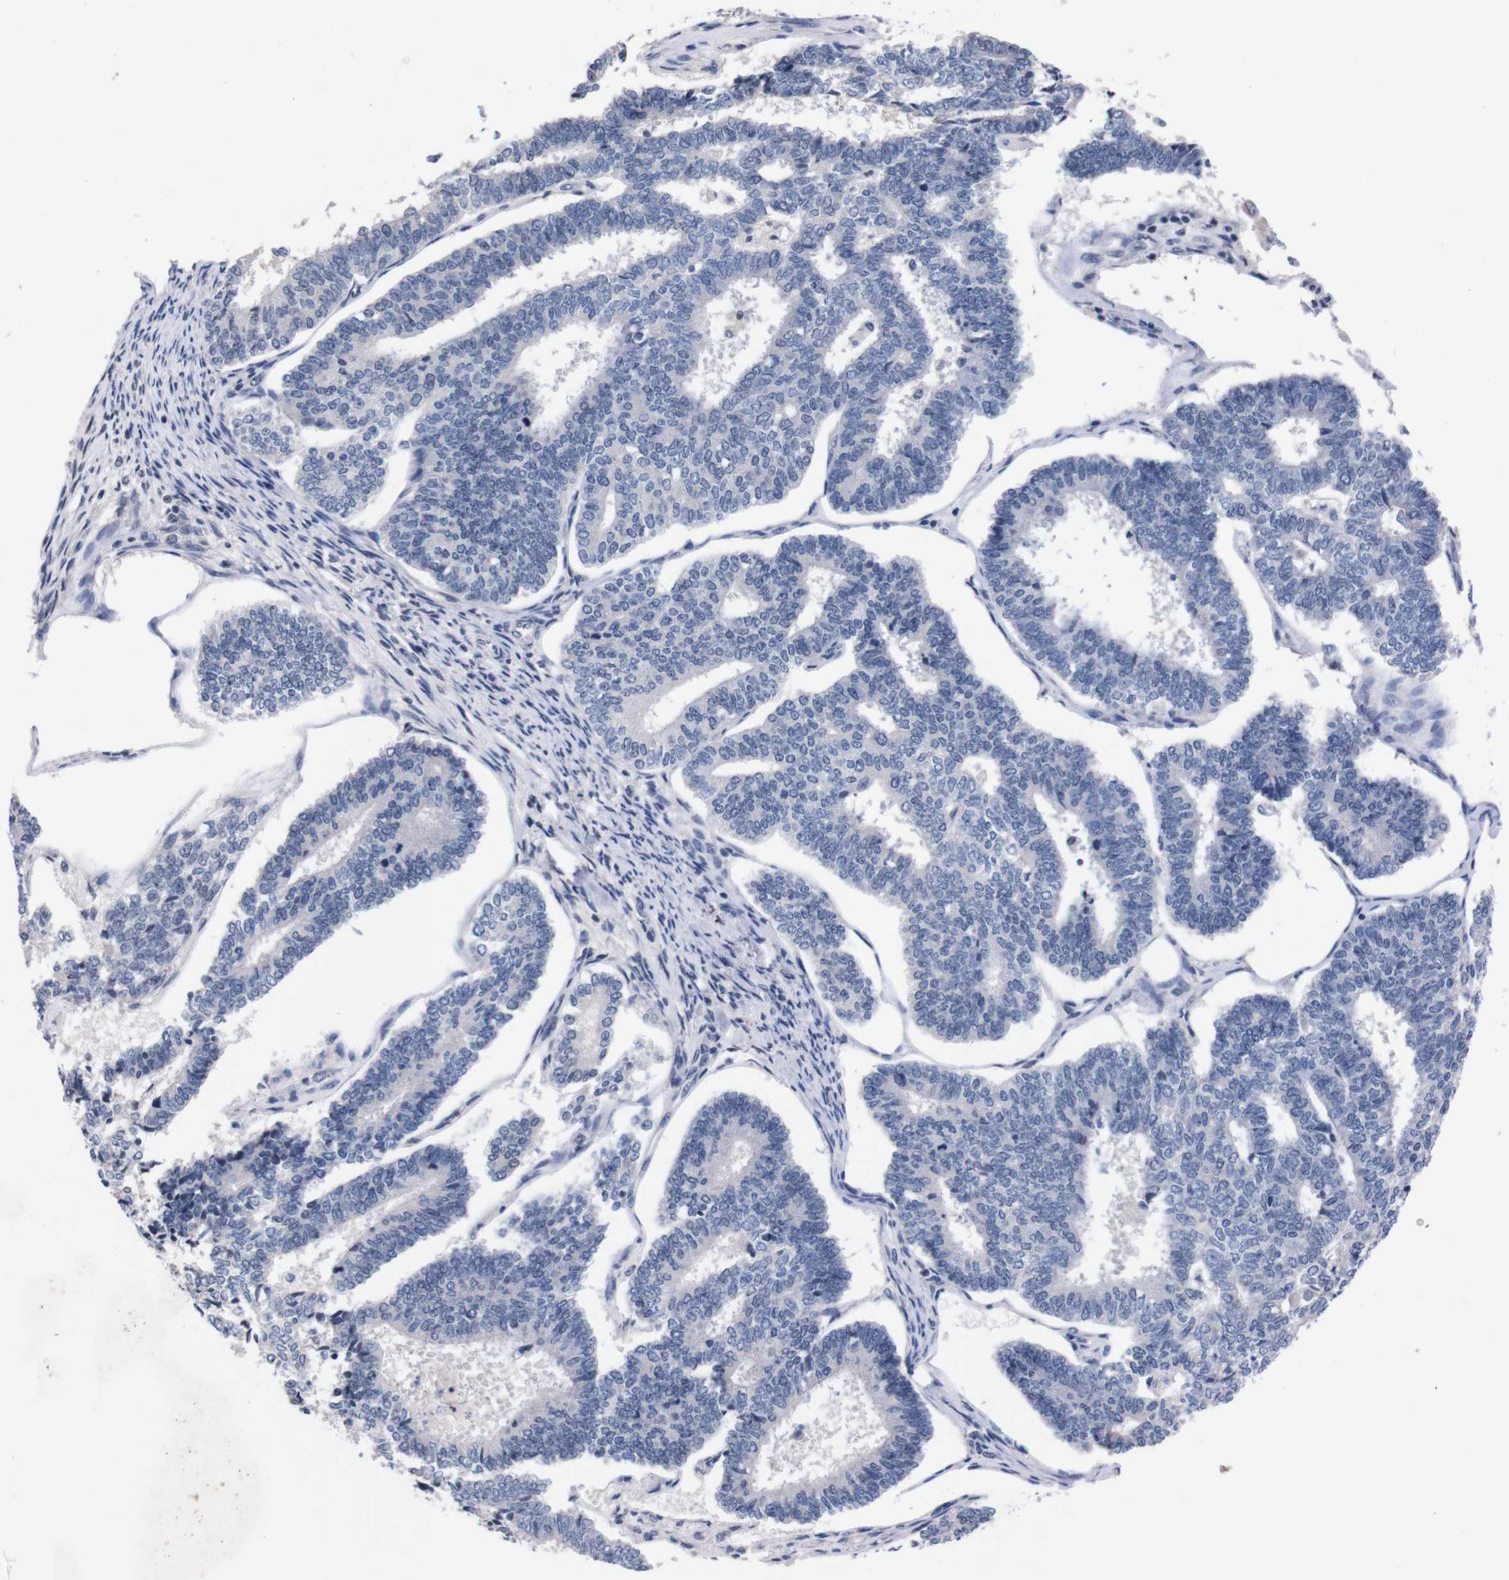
{"staining": {"intensity": "negative", "quantity": "none", "location": "none"}, "tissue": "endometrial cancer", "cell_type": "Tumor cells", "image_type": "cancer", "snomed": [{"axis": "morphology", "description": "Adenocarcinoma, NOS"}, {"axis": "topography", "description": "Endometrium"}], "caption": "Tumor cells are negative for brown protein staining in adenocarcinoma (endometrial). The staining was performed using DAB (3,3'-diaminobenzidine) to visualize the protein expression in brown, while the nuclei were stained in blue with hematoxylin (Magnification: 20x).", "gene": "TNFRSF21", "patient": {"sex": "female", "age": 70}}